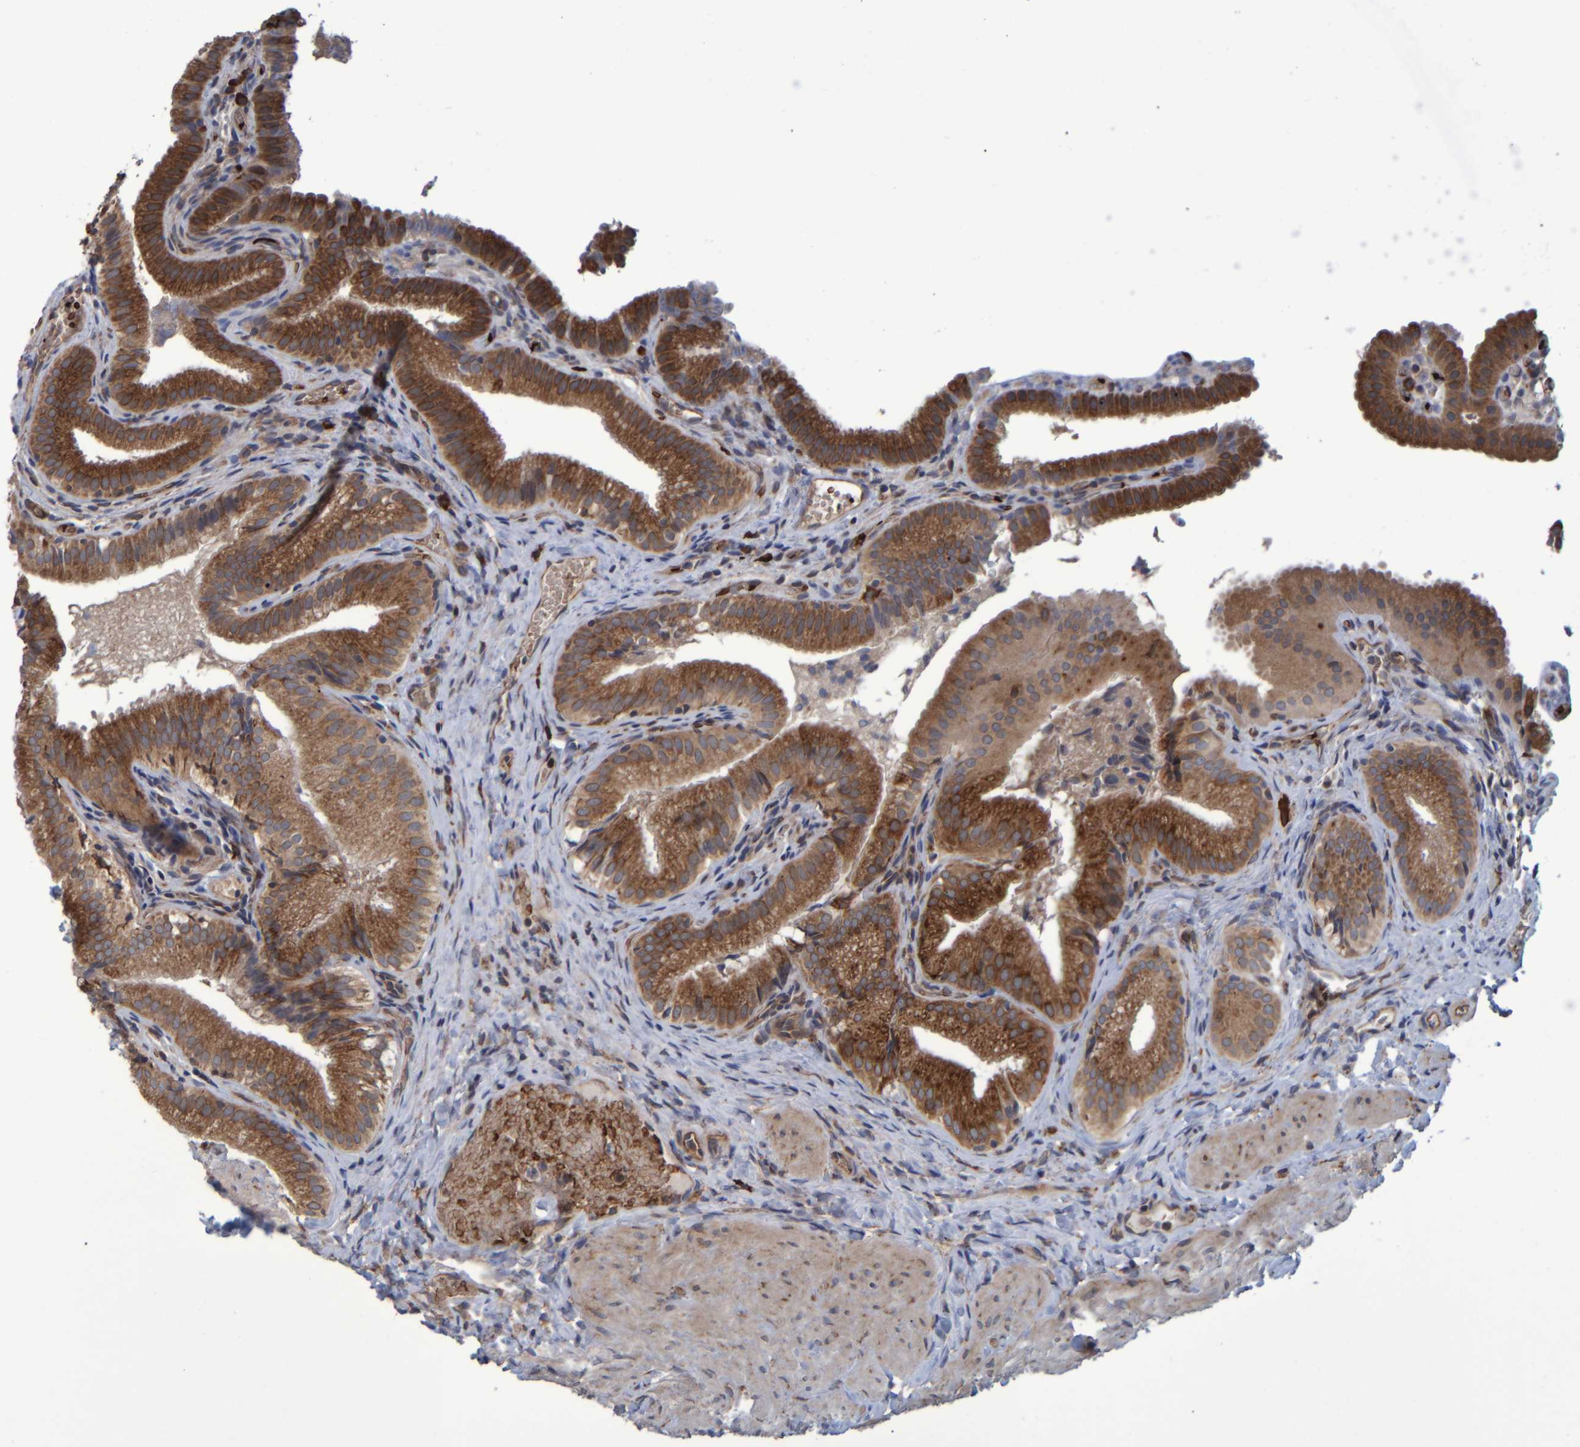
{"staining": {"intensity": "strong", "quantity": ">75%", "location": "cytoplasmic/membranous"}, "tissue": "gallbladder", "cell_type": "Glandular cells", "image_type": "normal", "snomed": [{"axis": "morphology", "description": "Normal tissue, NOS"}, {"axis": "topography", "description": "Gallbladder"}], "caption": "Protein staining of unremarkable gallbladder shows strong cytoplasmic/membranous expression in about >75% of glandular cells. (brown staining indicates protein expression, while blue staining denotes nuclei).", "gene": "SPAG5", "patient": {"sex": "female", "age": 30}}